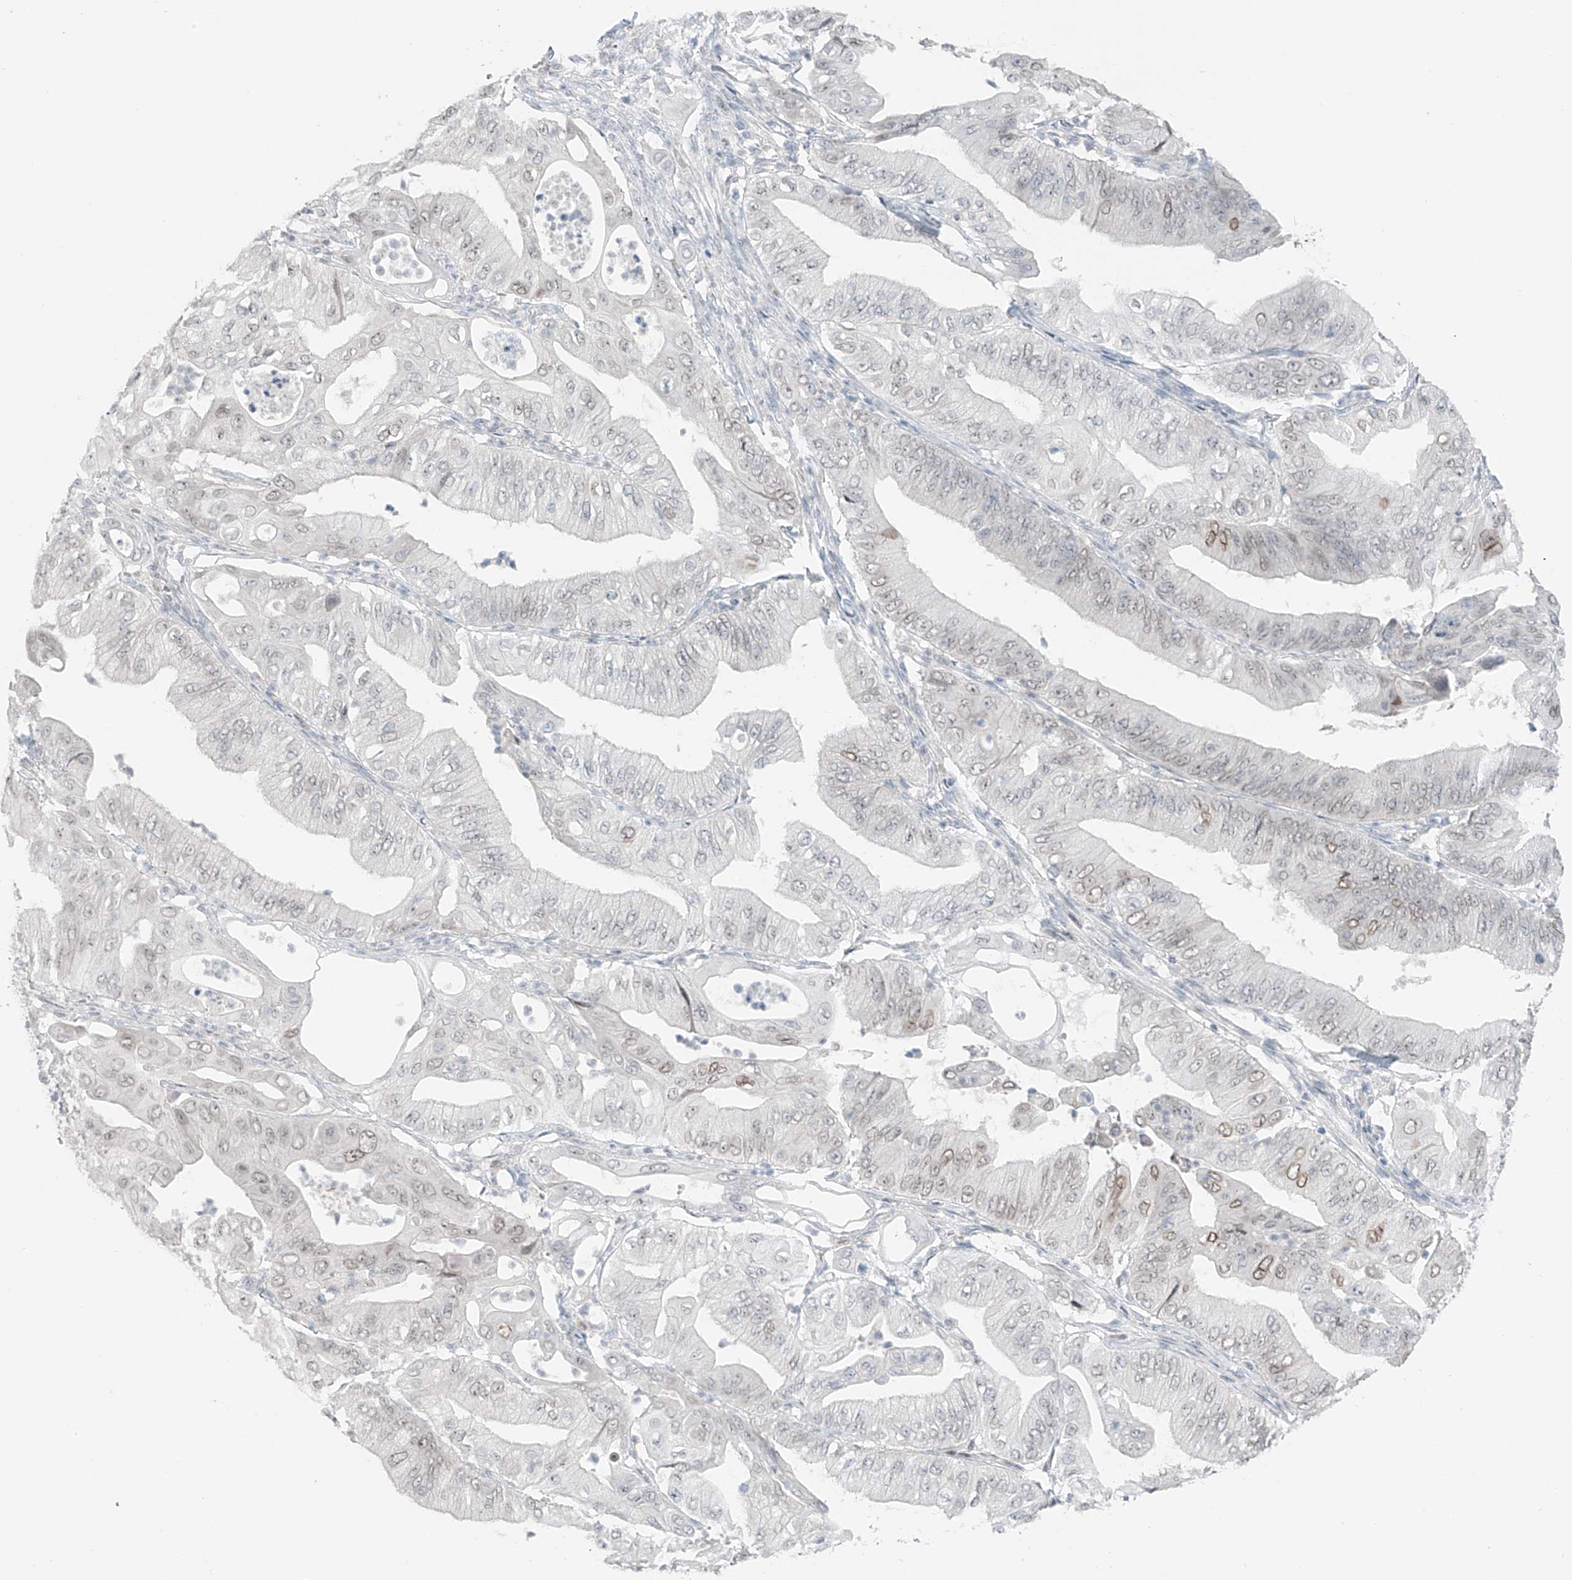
{"staining": {"intensity": "moderate", "quantity": "<25%", "location": "nuclear"}, "tissue": "pancreatic cancer", "cell_type": "Tumor cells", "image_type": "cancer", "snomed": [{"axis": "morphology", "description": "Adenocarcinoma, NOS"}, {"axis": "topography", "description": "Pancreas"}], "caption": "Human pancreatic adenocarcinoma stained with a protein marker shows moderate staining in tumor cells.", "gene": "PRDM6", "patient": {"sex": "female", "age": 77}}